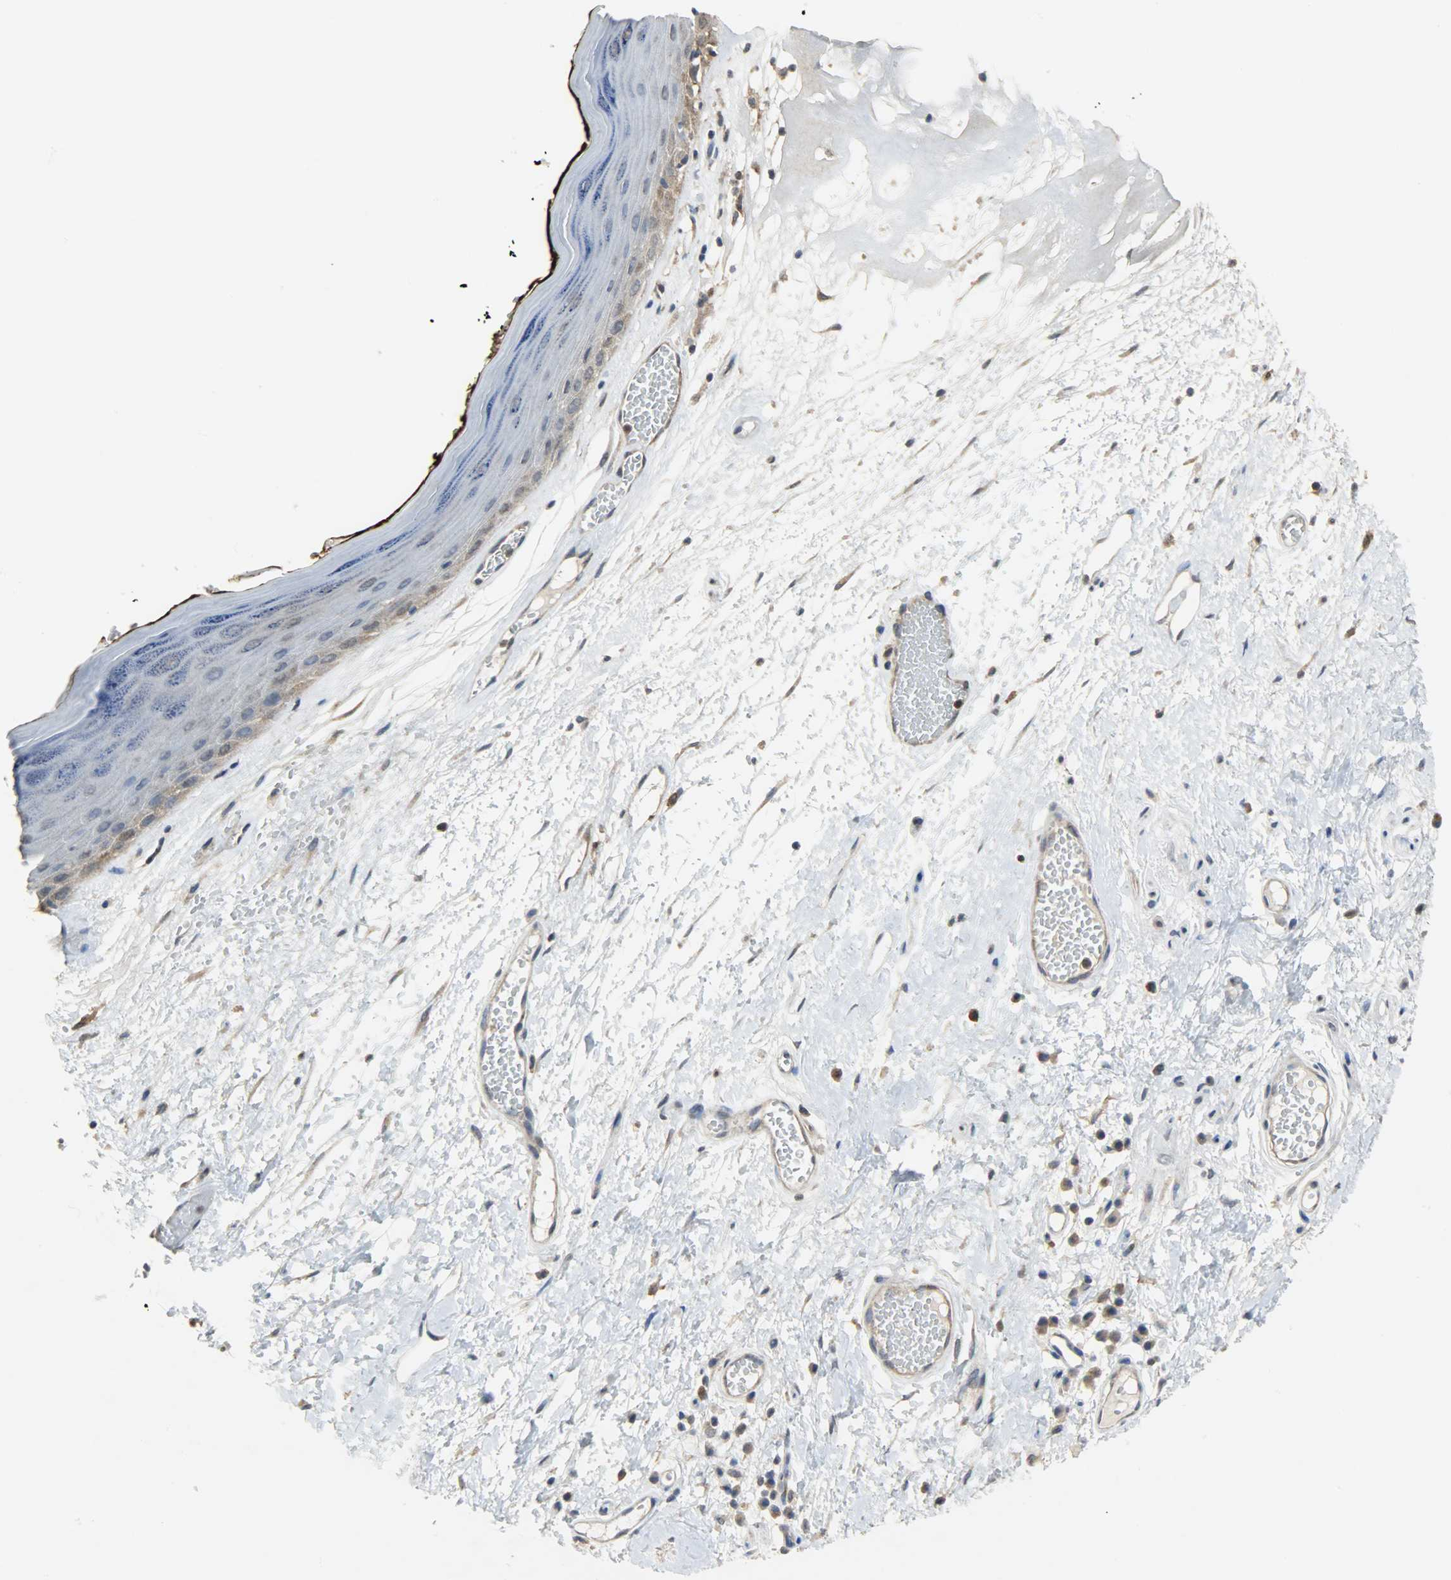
{"staining": {"intensity": "moderate", "quantity": "<25%", "location": "cytoplasmic/membranous"}, "tissue": "skin", "cell_type": "Epidermal cells", "image_type": "normal", "snomed": [{"axis": "morphology", "description": "Normal tissue, NOS"}, {"axis": "morphology", "description": "Inflammation, NOS"}, {"axis": "topography", "description": "Vulva"}], "caption": "Skin stained for a protein exhibits moderate cytoplasmic/membranous positivity in epidermal cells. (Brightfield microscopy of DAB IHC at high magnification).", "gene": "TRIM21", "patient": {"sex": "female", "age": 84}}